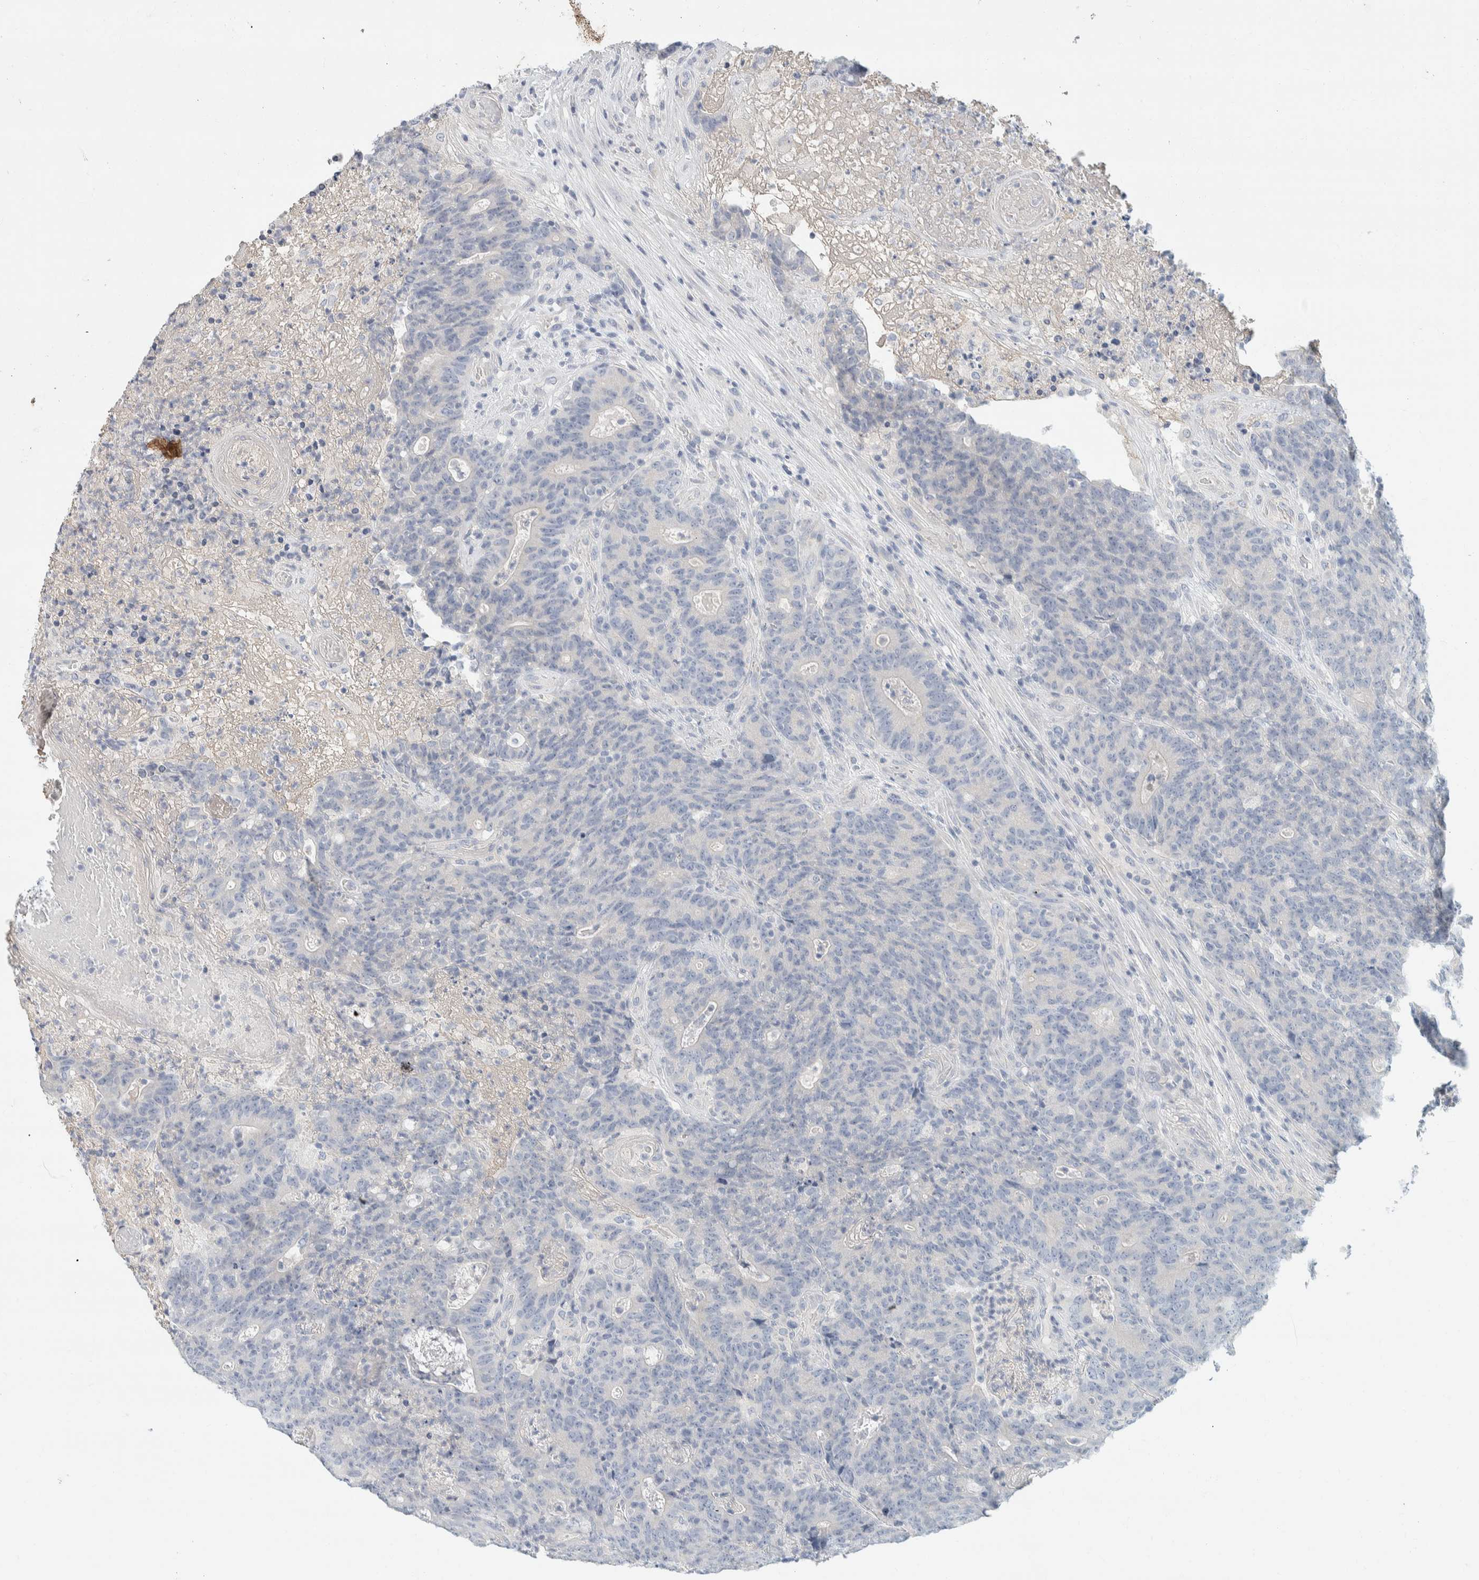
{"staining": {"intensity": "negative", "quantity": "none", "location": "none"}, "tissue": "colorectal cancer", "cell_type": "Tumor cells", "image_type": "cancer", "snomed": [{"axis": "morphology", "description": "Normal tissue, NOS"}, {"axis": "morphology", "description": "Adenocarcinoma, NOS"}, {"axis": "topography", "description": "Colon"}], "caption": "An image of human adenocarcinoma (colorectal) is negative for staining in tumor cells.", "gene": "ALOX12B", "patient": {"sex": "female", "age": 75}}